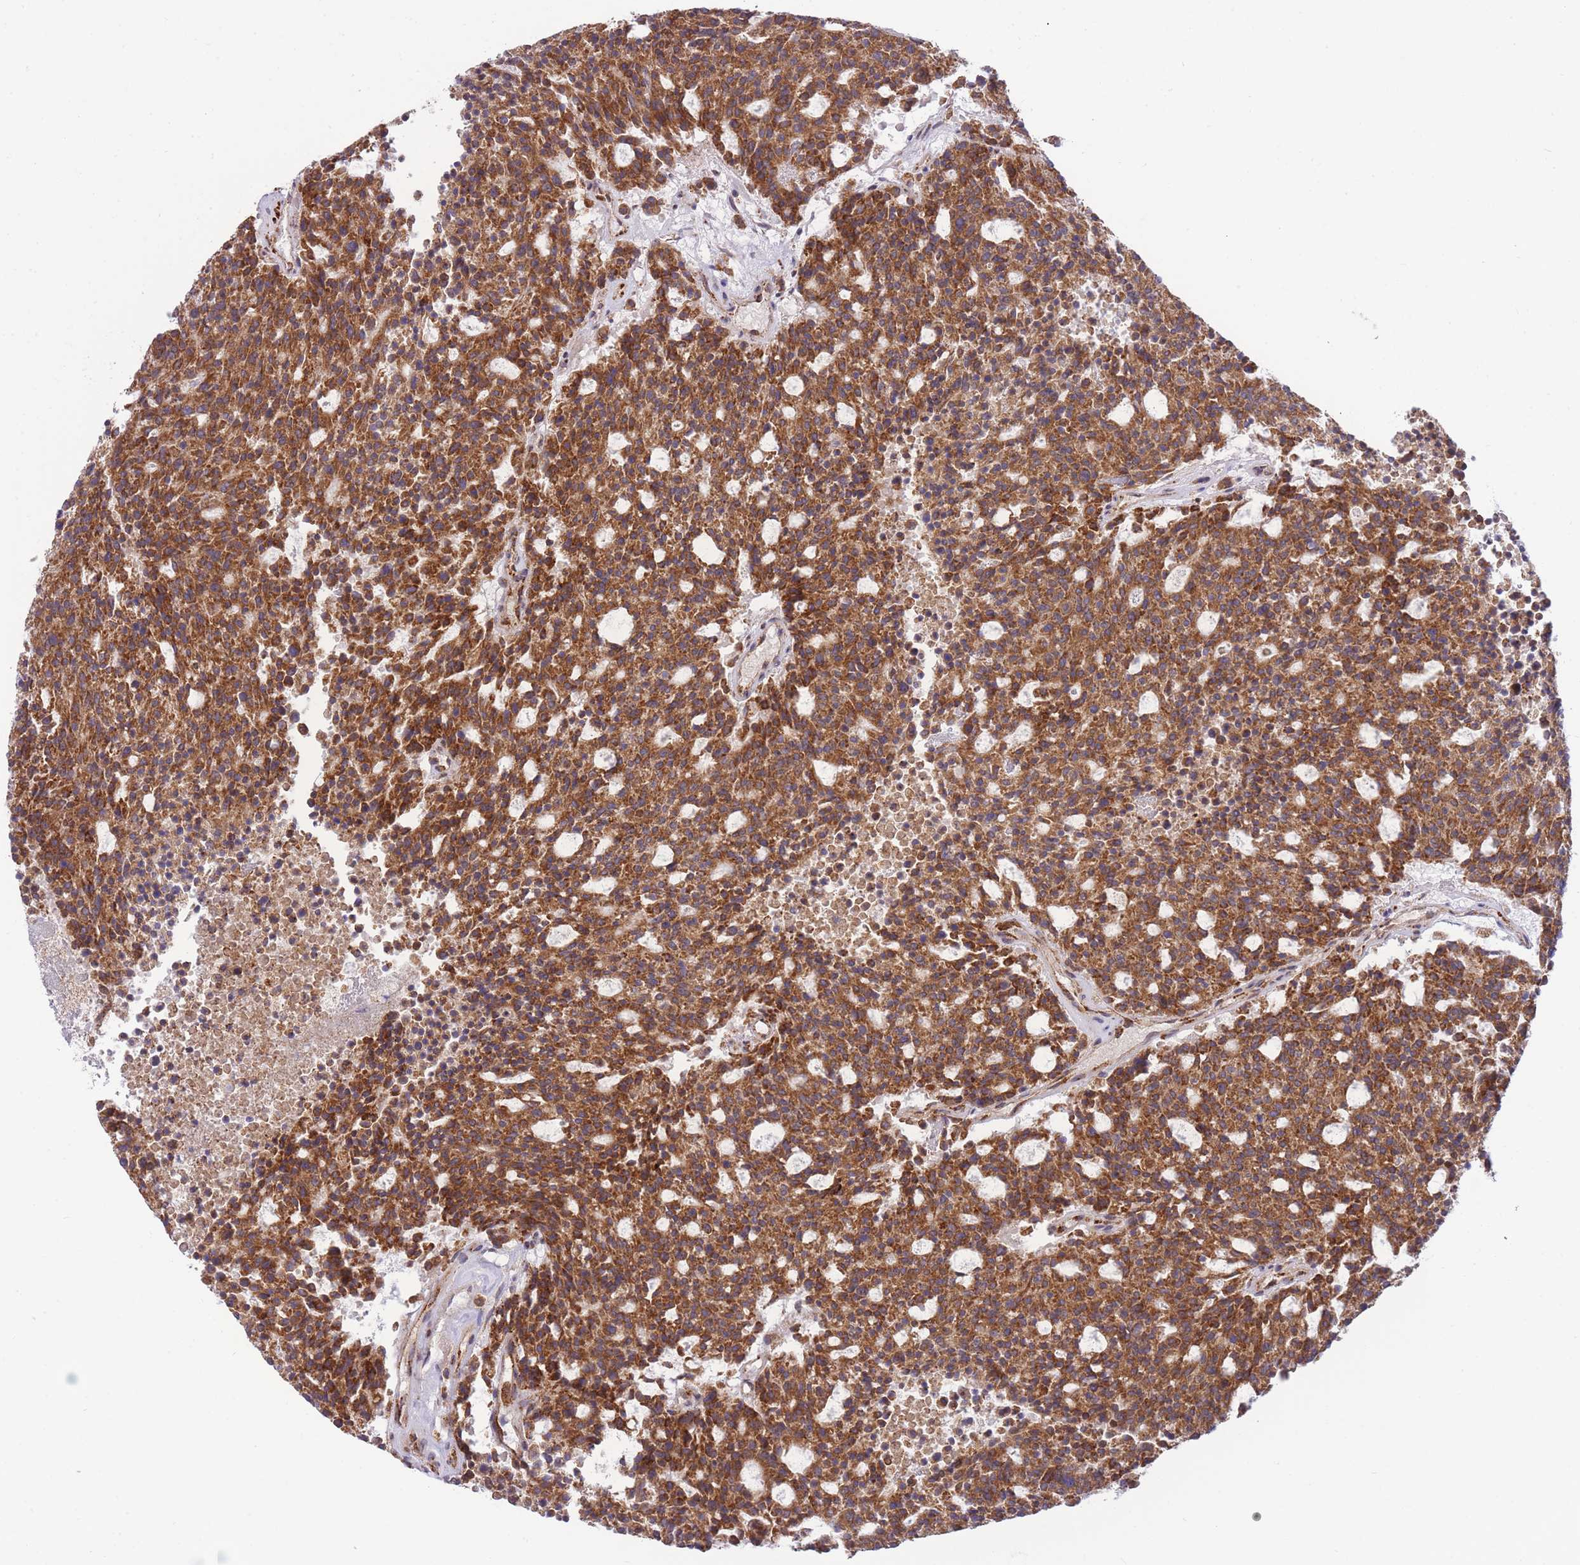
{"staining": {"intensity": "strong", "quantity": ">75%", "location": "cytoplasmic/membranous"}, "tissue": "carcinoid", "cell_type": "Tumor cells", "image_type": "cancer", "snomed": [{"axis": "morphology", "description": "Carcinoid, malignant, NOS"}, {"axis": "topography", "description": "Pancreas"}], "caption": "Carcinoid stained for a protein (brown) exhibits strong cytoplasmic/membranous positive positivity in approximately >75% of tumor cells.", "gene": "EXOSC8", "patient": {"sex": "female", "age": 54}}